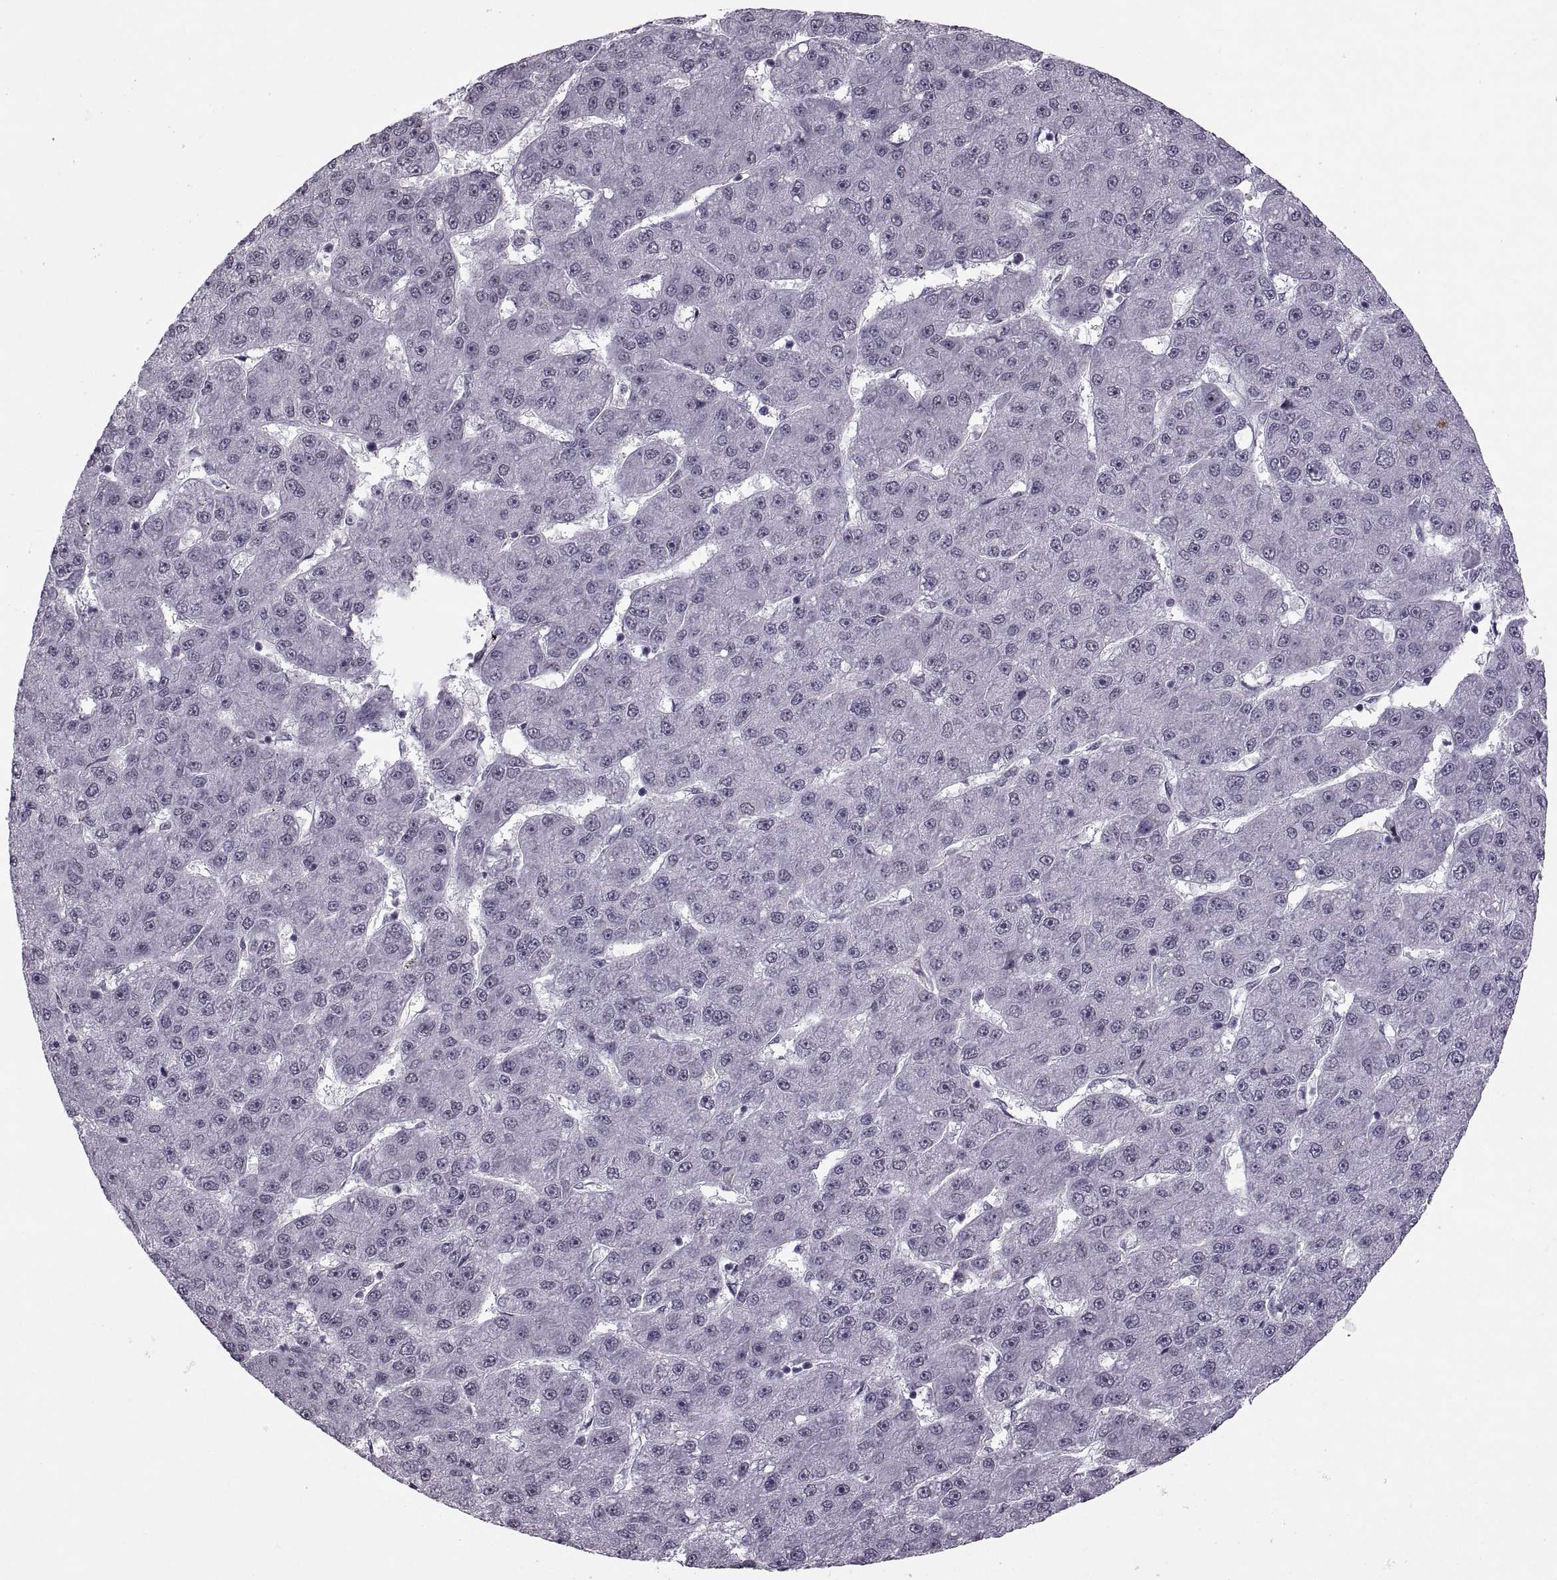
{"staining": {"intensity": "negative", "quantity": "none", "location": "none"}, "tissue": "liver cancer", "cell_type": "Tumor cells", "image_type": "cancer", "snomed": [{"axis": "morphology", "description": "Carcinoma, Hepatocellular, NOS"}, {"axis": "topography", "description": "Liver"}], "caption": "Immunohistochemical staining of human liver hepatocellular carcinoma exhibits no significant expression in tumor cells. (DAB (3,3'-diaminobenzidine) immunohistochemistry (IHC), high magnification).", "gene": "OTP", "patient": {"sex": "male", "age": 67}}